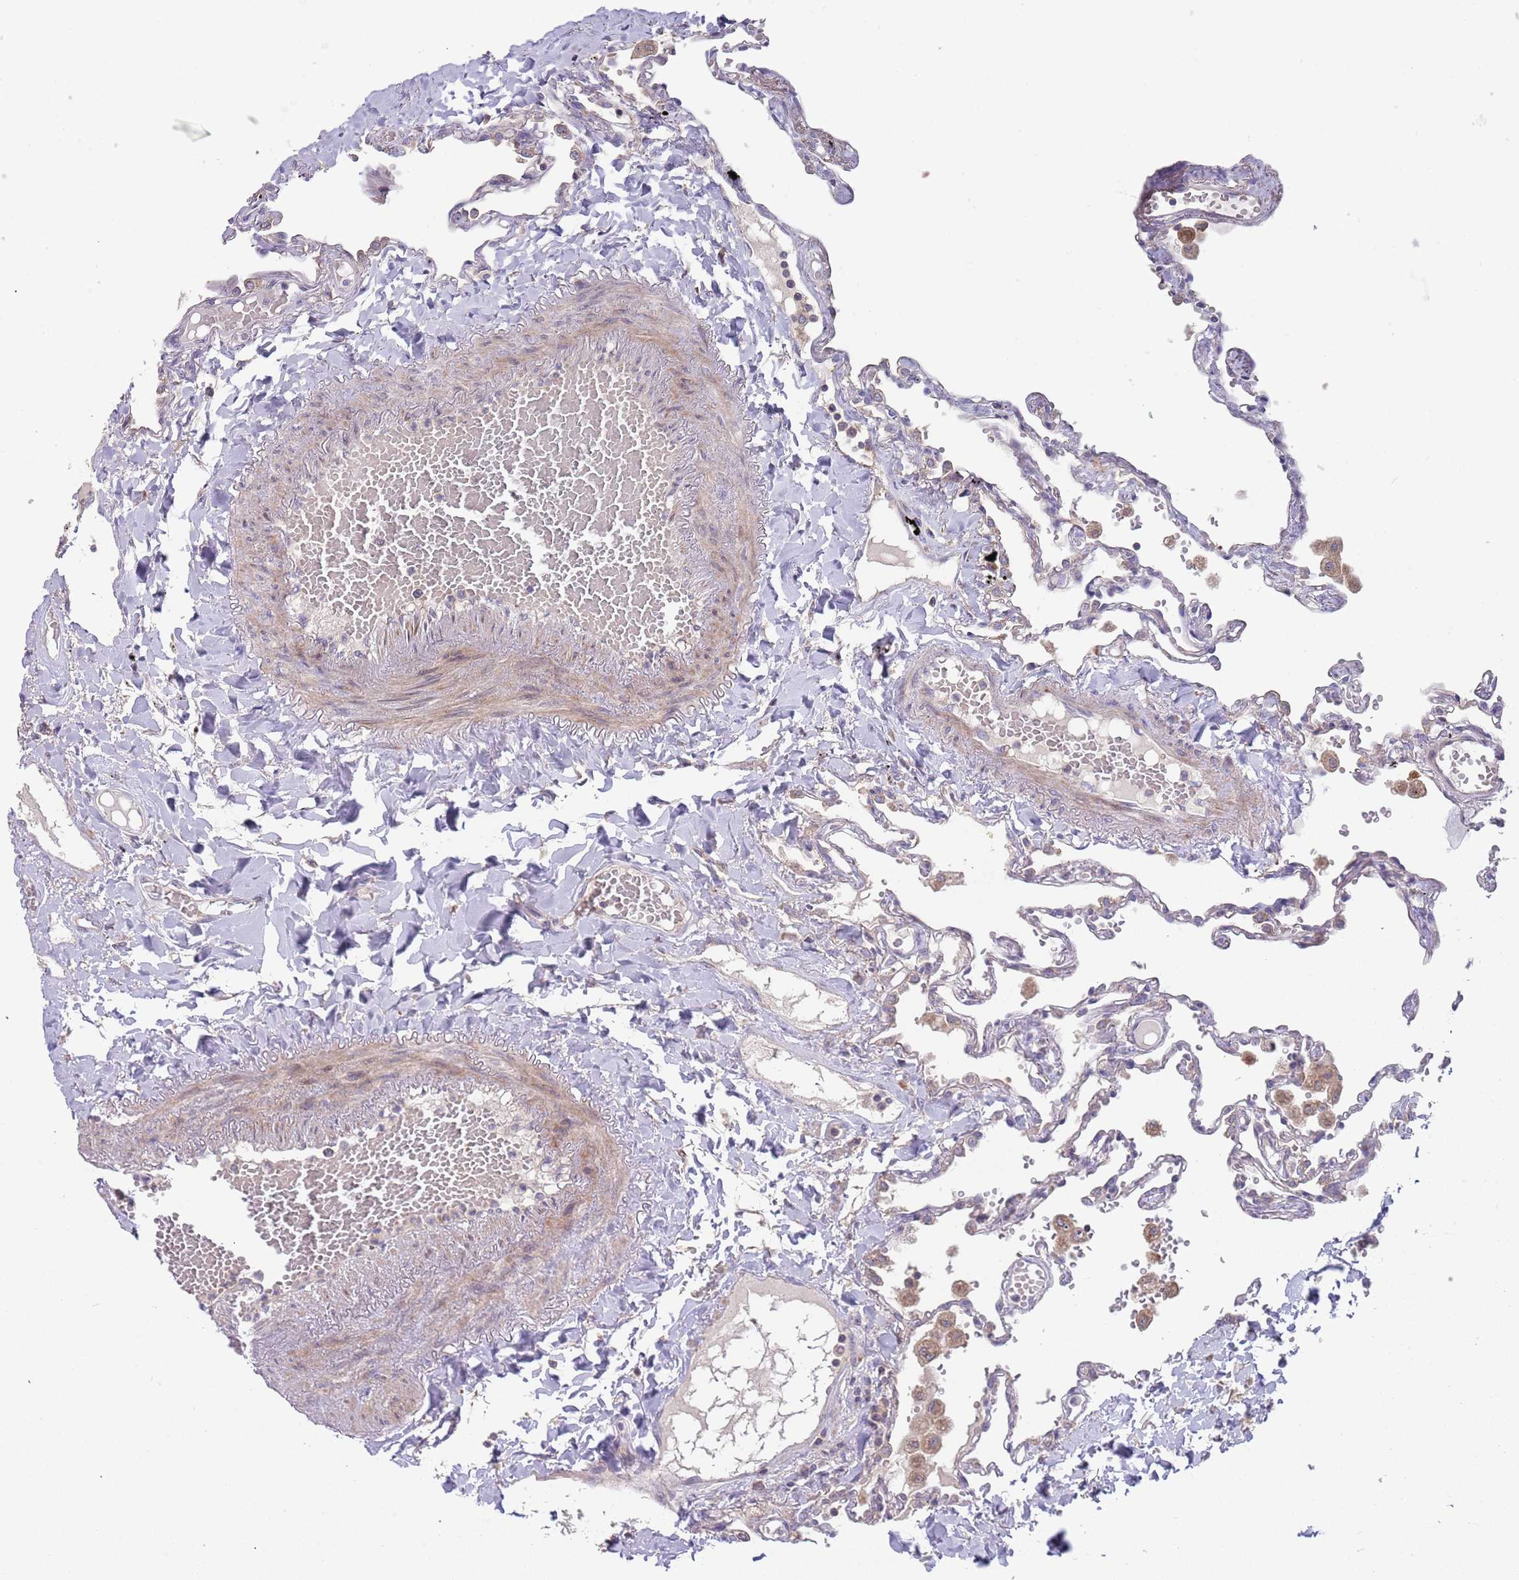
{"staining": {"intensity": "strong", "quantity": "<25%", "location": "cytoplasmic/membranous"}, "tissue": "lung", "cell_type": "Alveolar cells", "image_type": "normal", "snomed": [{"axis": "morphology", "description": "Normal tissue, NOS"}, {"axis": "topography", "description": "Lung"}], "caption": "Immunohistochemical staining of unremarkable human lung reveals <25% levels of strong cytoplasmic/membranous protein expression in about <25% of alveolar cells.", "gene": "ABCC10", "patient": {"sex": "female", "age": 67}}